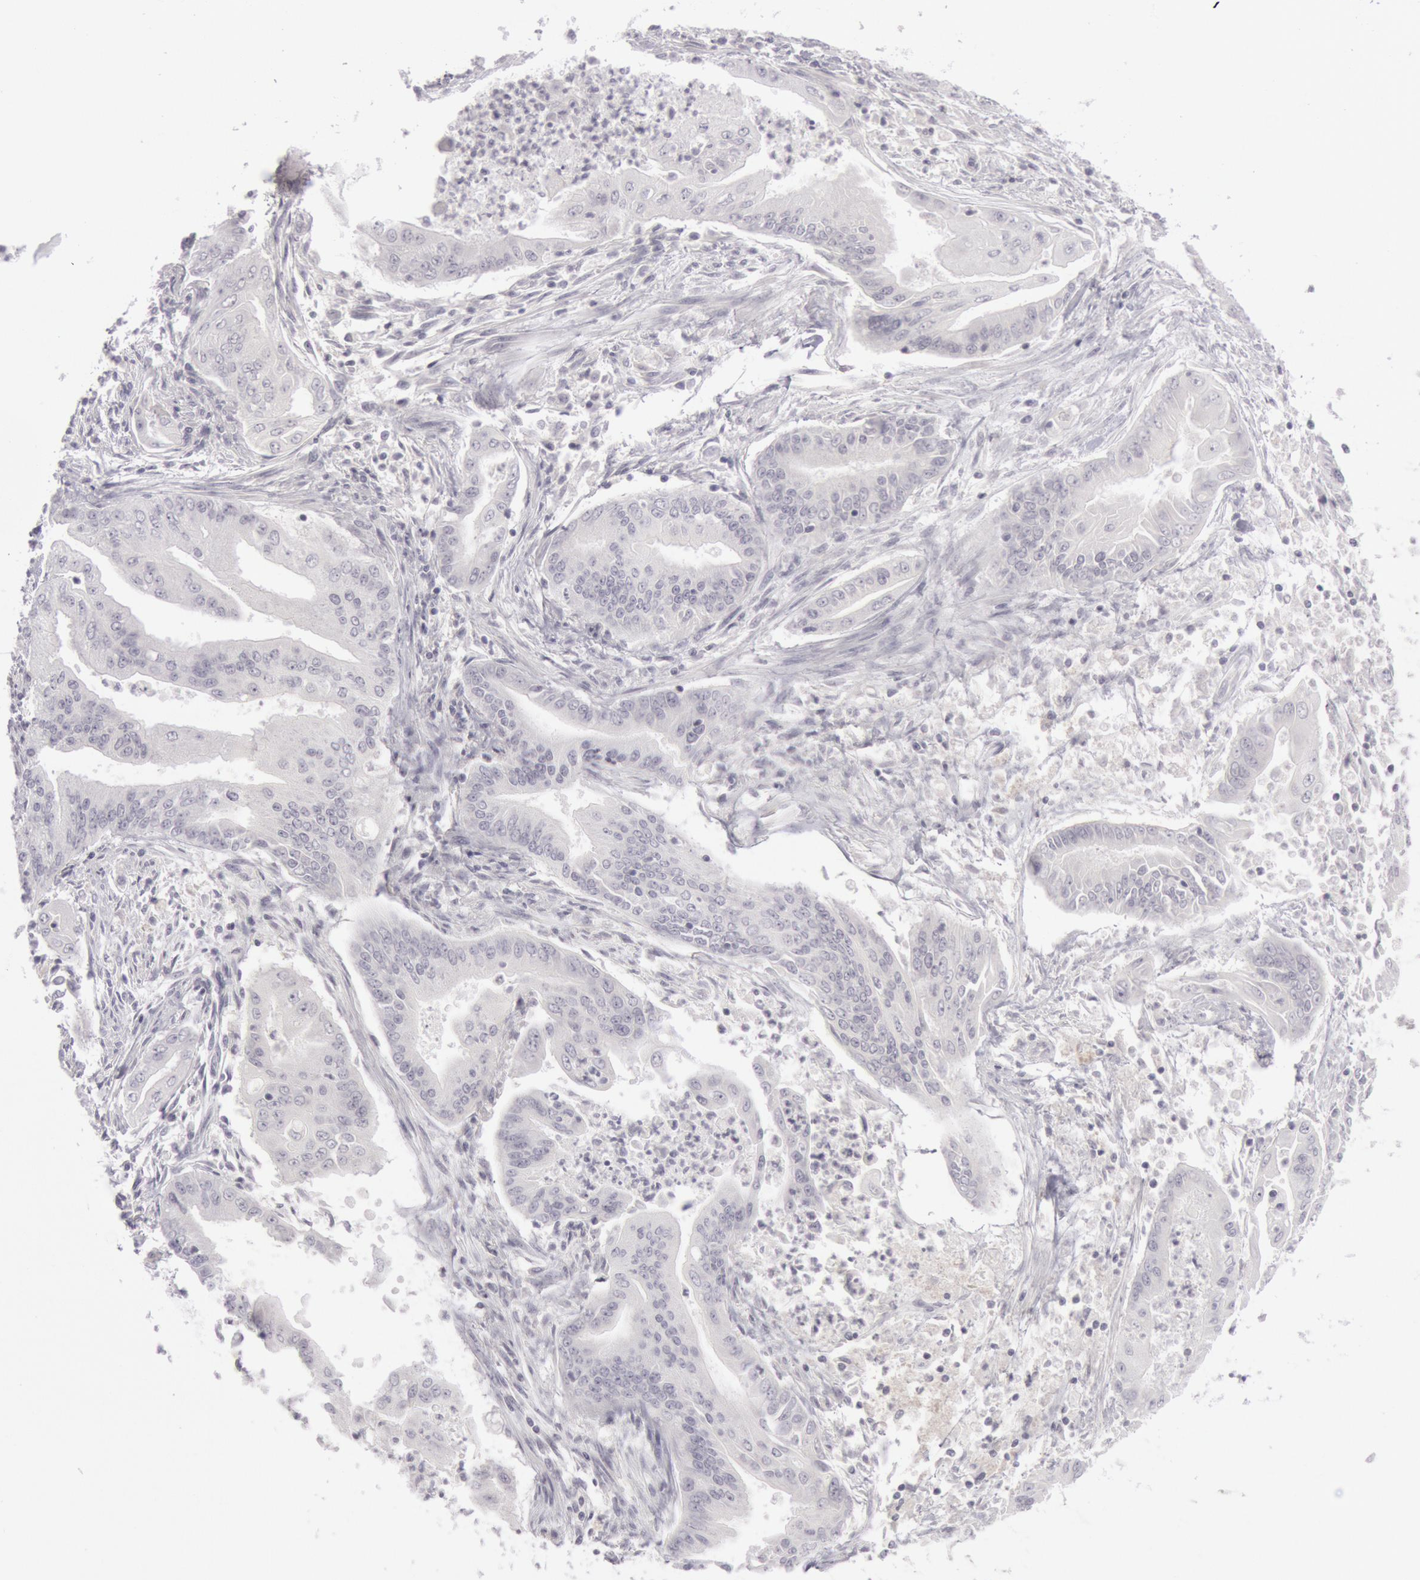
{"staining": {"intensity": "negative", "quantity": "none", "location": "none"}, "tissue": "endometrial cancer", "cell_type": "Tumor cells", "image_type": "cancer", "snomed": [{"axis": "morphology", "description": "Adenocarcinoma, NOS"}, {"axis": "topography", "description": "Endometrium"}], "caption": "Immunohistochemistry (IHC) of endometrial cancer (adenocarcinoma) exhibits no positivity in tumor cells.", "gene": "KRT16", "patient": {"sex": "female", "age": 63}}